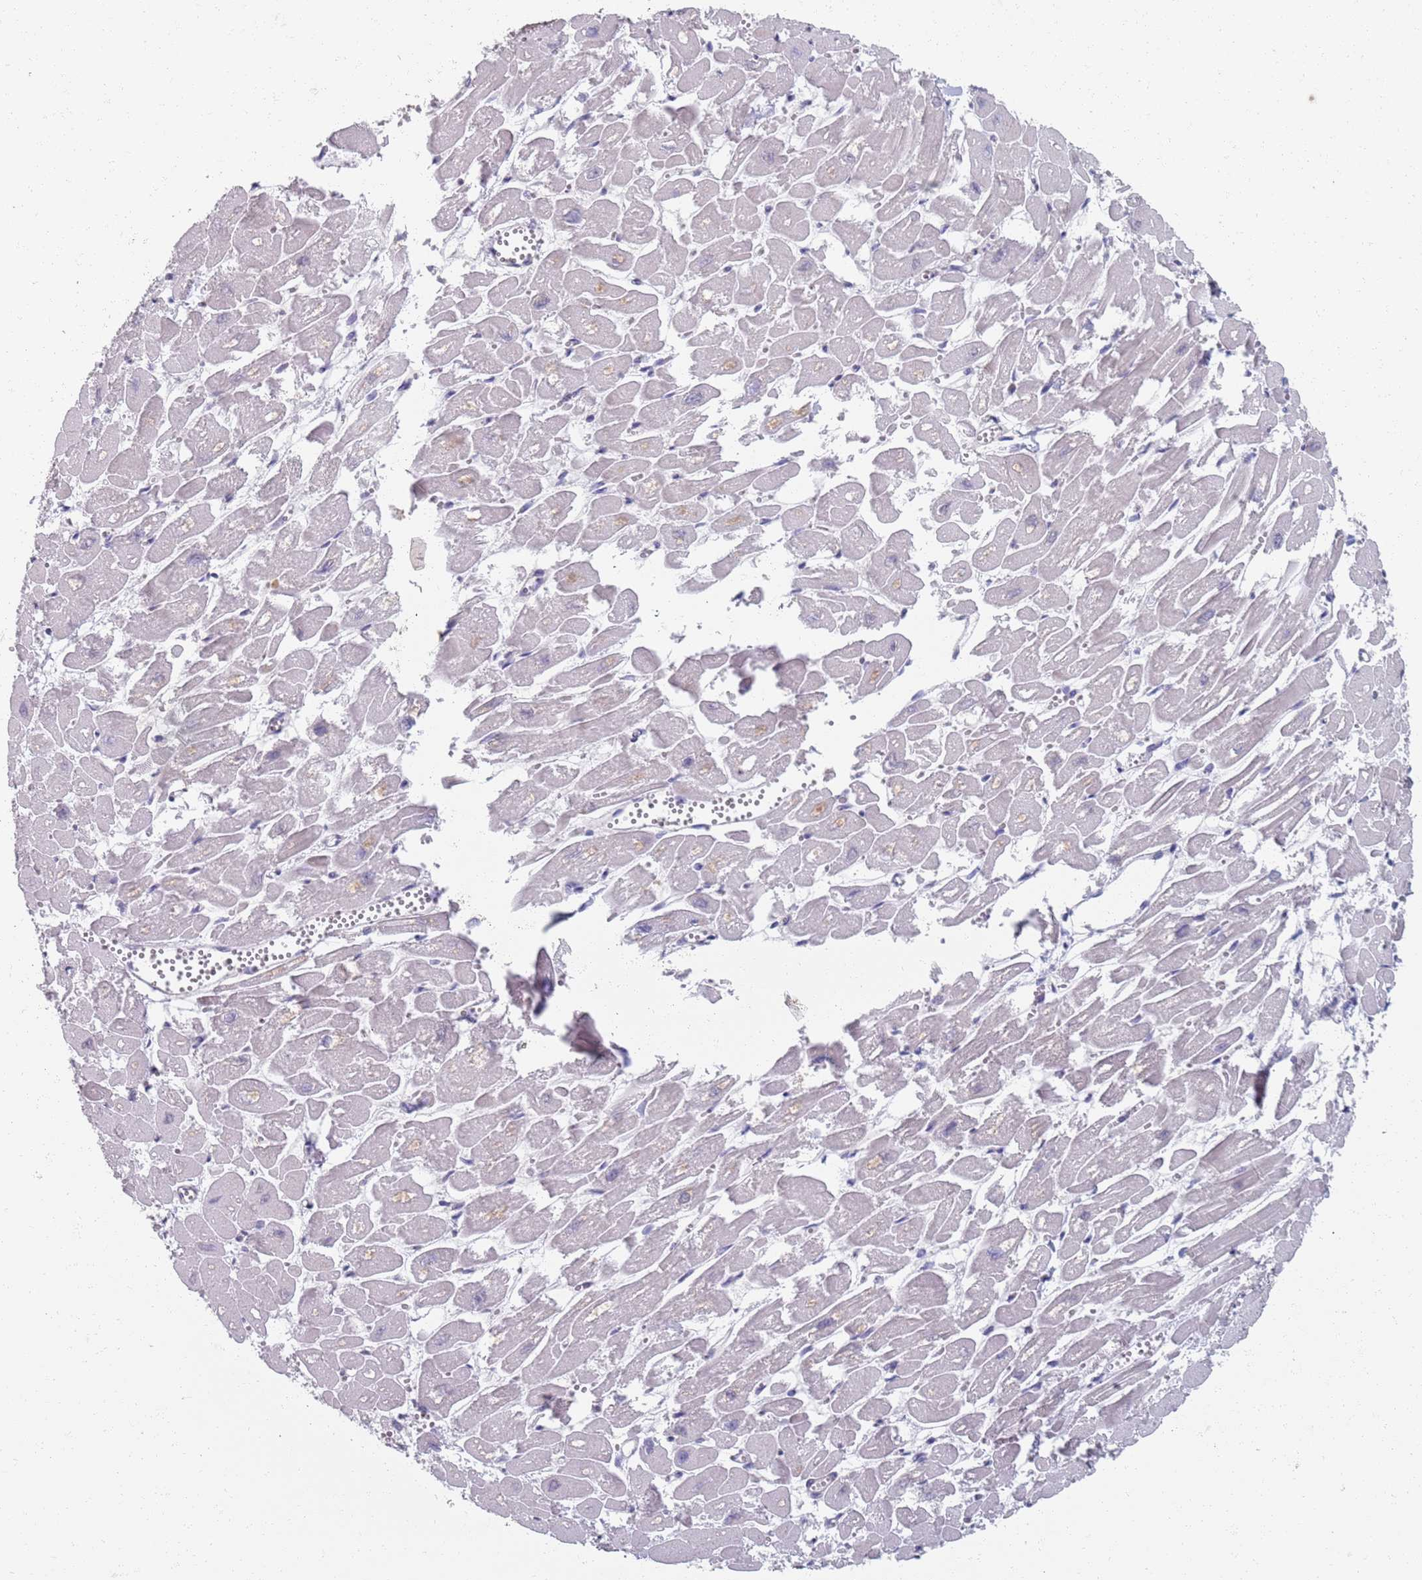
{"staining": {"intensity": "weak", "quantity": "<25%", "location": "cytoplasmic/membranous"}, "tissue": "heart muscle", "cell_type": "Cardiomyocytes", "image_type": "normal", "snomed": [{"axis": "morphology", "description": "Normal tissue, NOS"}, {"axis": "topography", "description": "Heart"}], "caption": "DAB (3,3'-diaminobenzidine) immunohistochemical staining of benign heart muscle shows no significant staining in cardiomyocytes.", "gene": "SAMD1", "patient": {"sex": "male", "age": 54}}